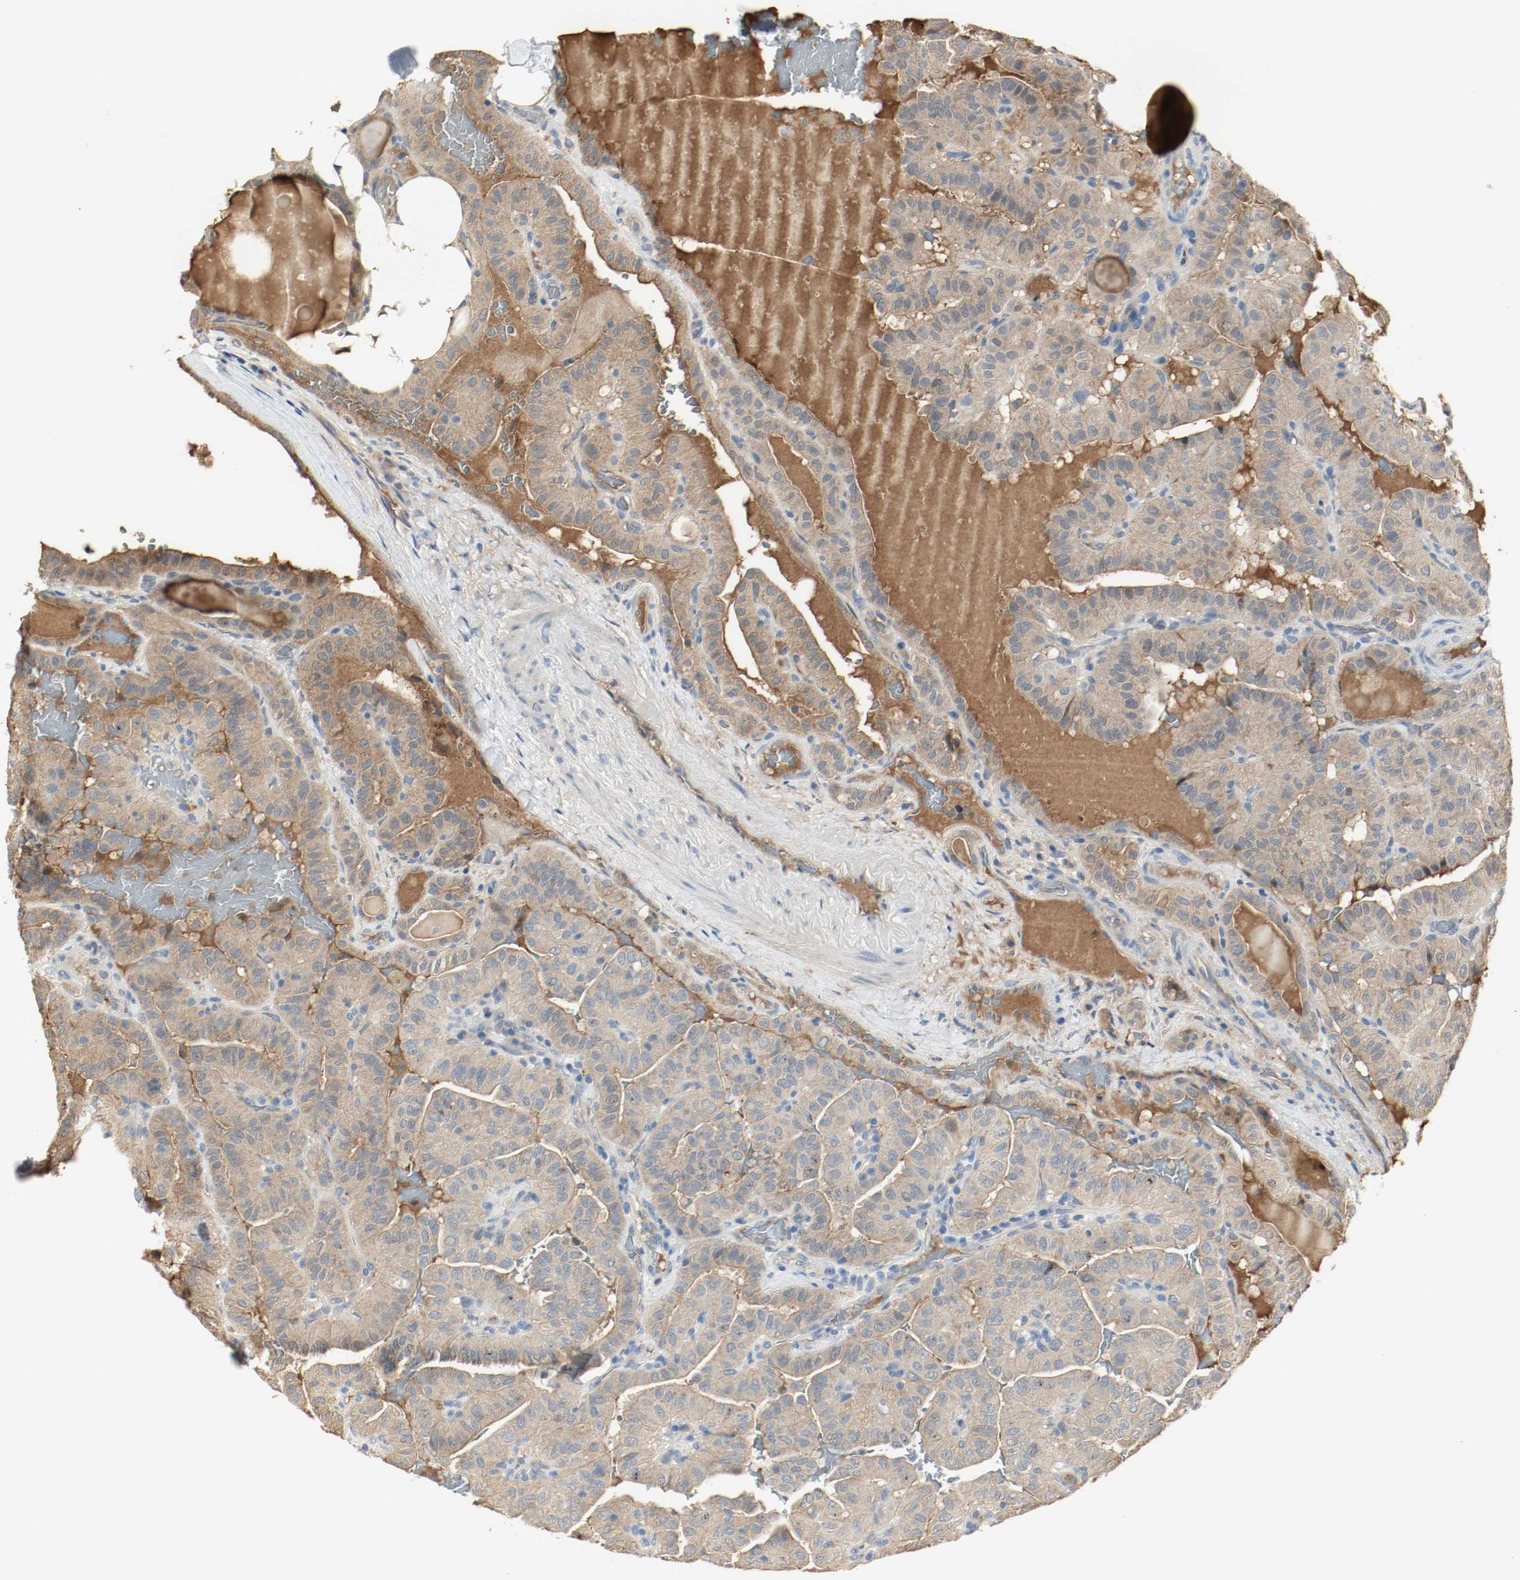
{"staining": {"intensity": "moderate", "quantity": ">75%", "location": "cytoplasmic/membranous"}, "tissue": "thyroid cancer", "cell_type": "Tumor cells", "image_type": "cancer", "snomed": [{"axis": "morphology", "description": "Papillary adenocarcinoma, NOS"}, {"axis": "topography", "description": "Thyroid gland"}], "caption": "The immunohistochemical stain shows moderate cytoplasmic/membranous positivity in tumor cells of thyroid cancer tissue.", "gene": "MELTF", "patient": {"sex": "male", "age": 77}}